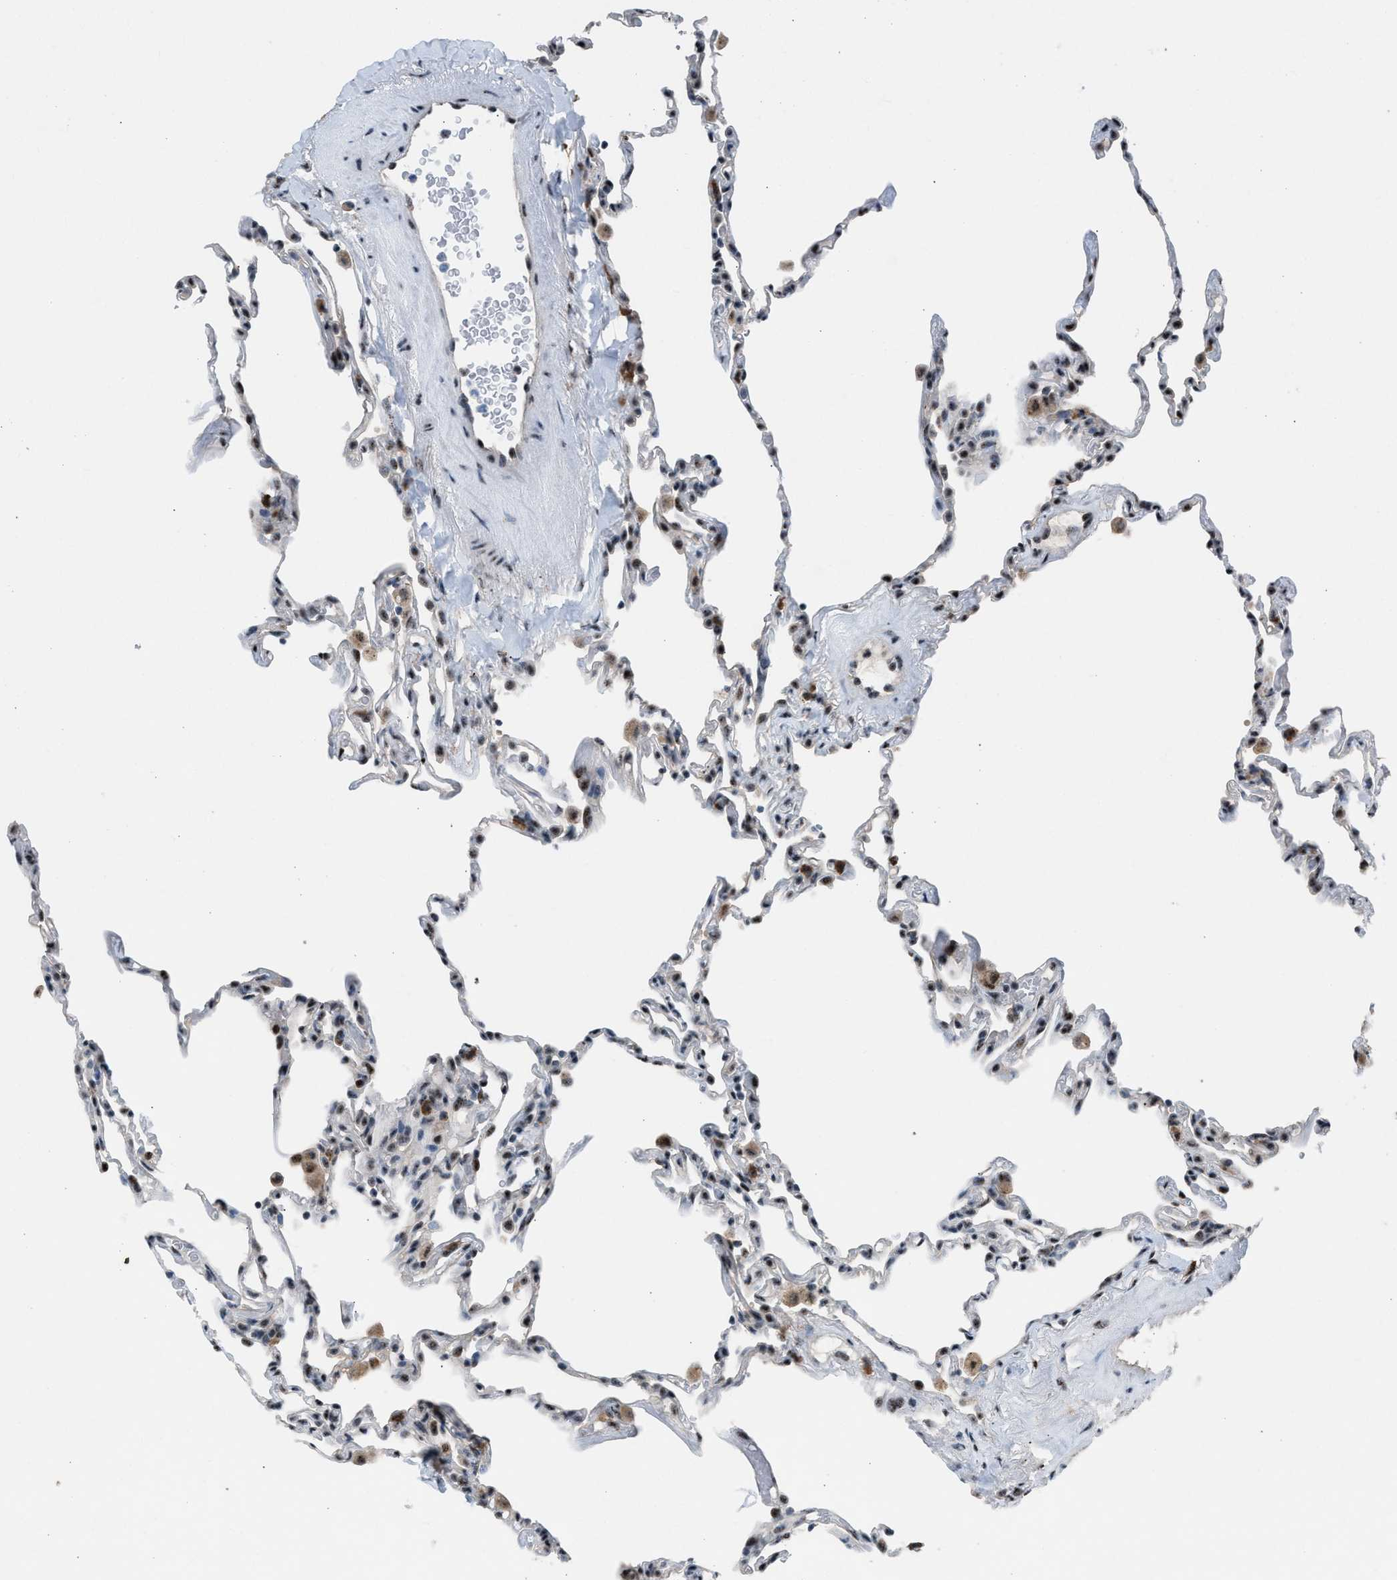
{"staining": {"intensity": "moderate", "quantity": "<25%", "location": "nuclear"}, "tissue": "lung", "cell_type": "Alveolar cells", "image_type": "normal", "snomed": [{"axis": "morphology", "description": "Normal tissue, NOS"}, {"axis": "topography", "description": "Lung"}], "caption": "Immunohistochemical staining of benign human lung demonstrates low levels of moderate nuclear positivity in about <25% of alveolar cells. The protein of interest is shown in brown color, while the nuclei are stained blue.", "gene": "CENPP", "patient": {"sex": "male", "age": 59}}